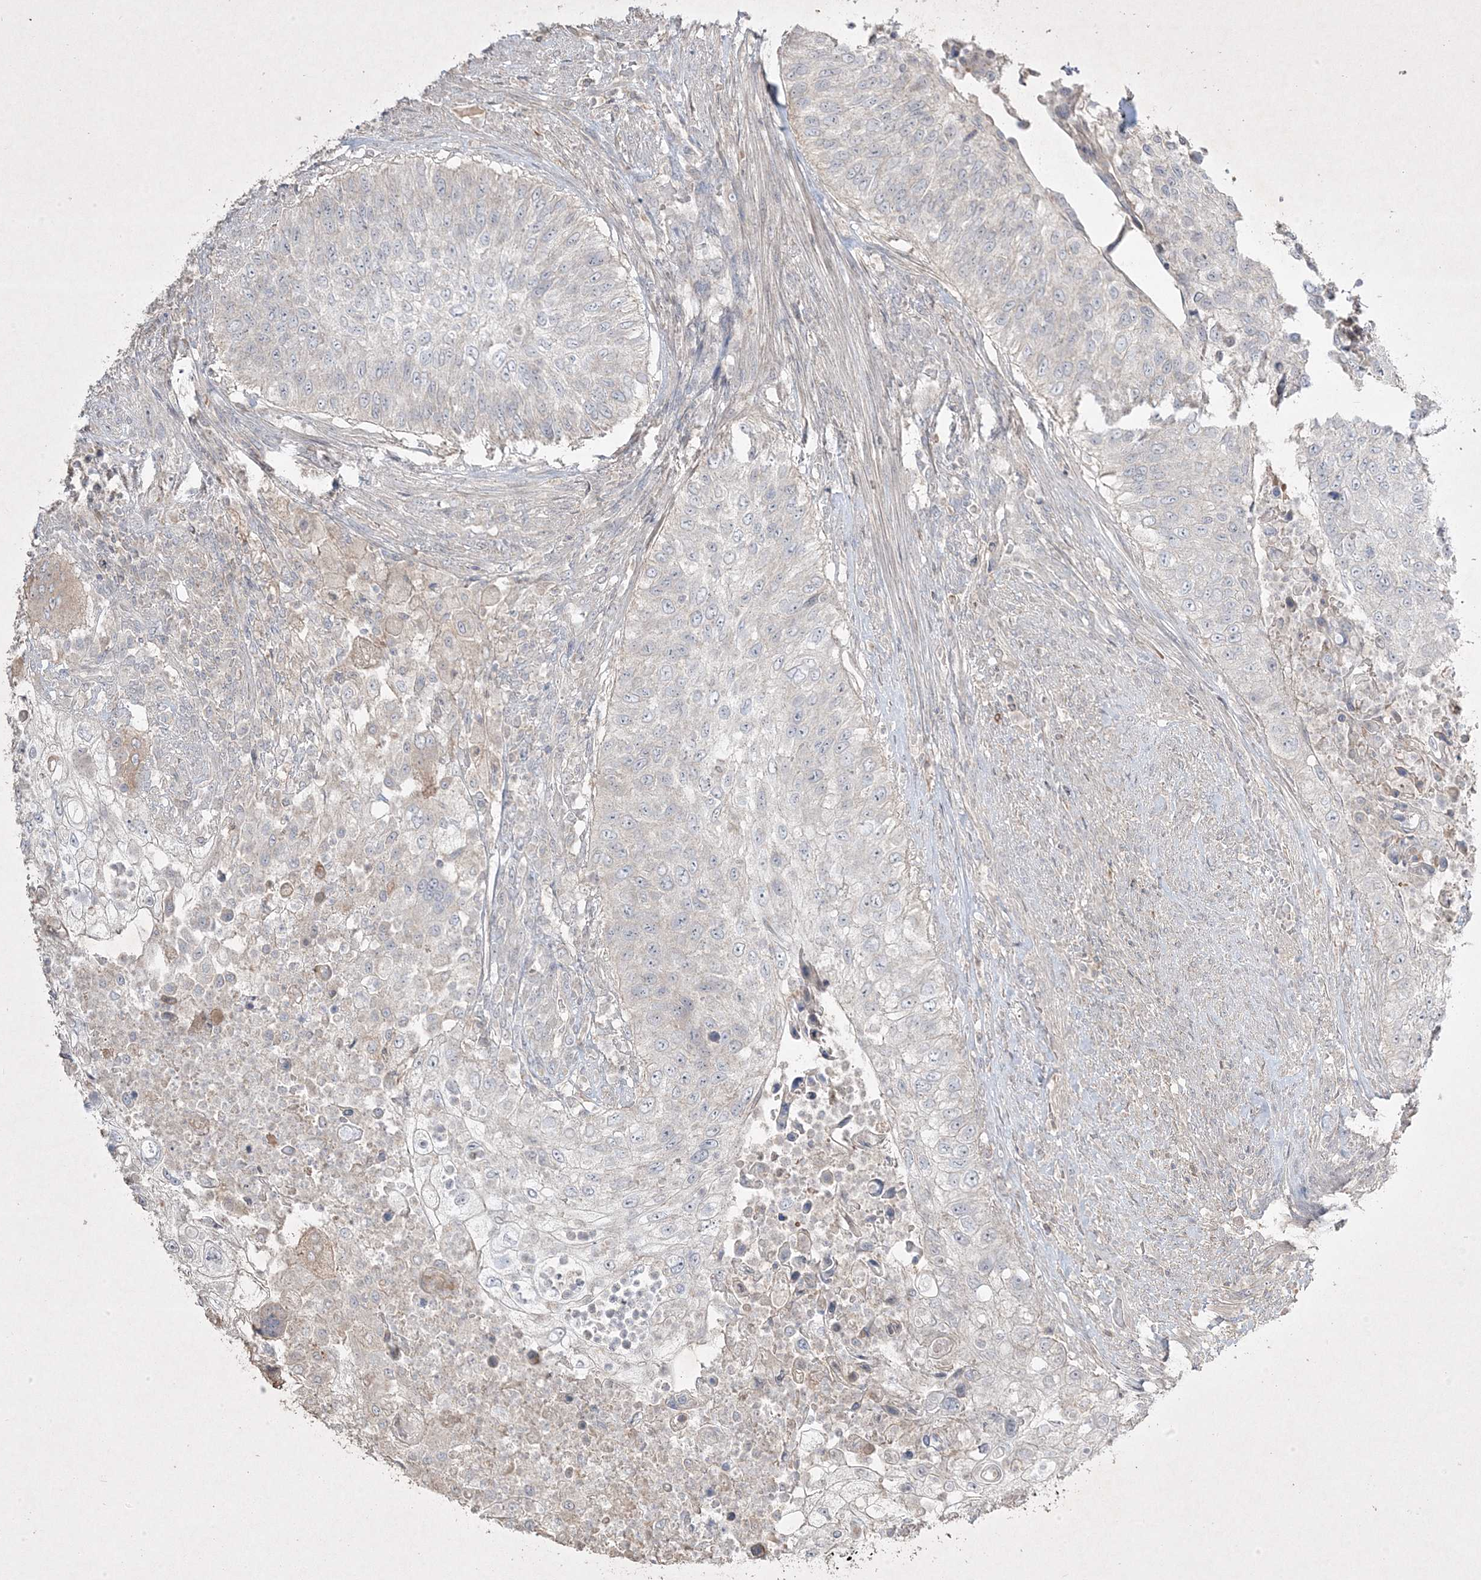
{"staining": {"intensity": "negative", "quantity": "none", "location": "none"}, "tissue": "urothelial cancer", "cell_type": "Tumor cells", "image_type": "cancer", "snomed": [{"axis": "morphology", "description": "Urothelial carcinoma, High grade"}, {"axis": "topography", "description": "Urinary bladder"}], "caption": "Protein analysis of urothelial cancer displays no significant expression in tumor cells.", "gene": "RGL4", "patient": {"sex": "female", "age": 60}}